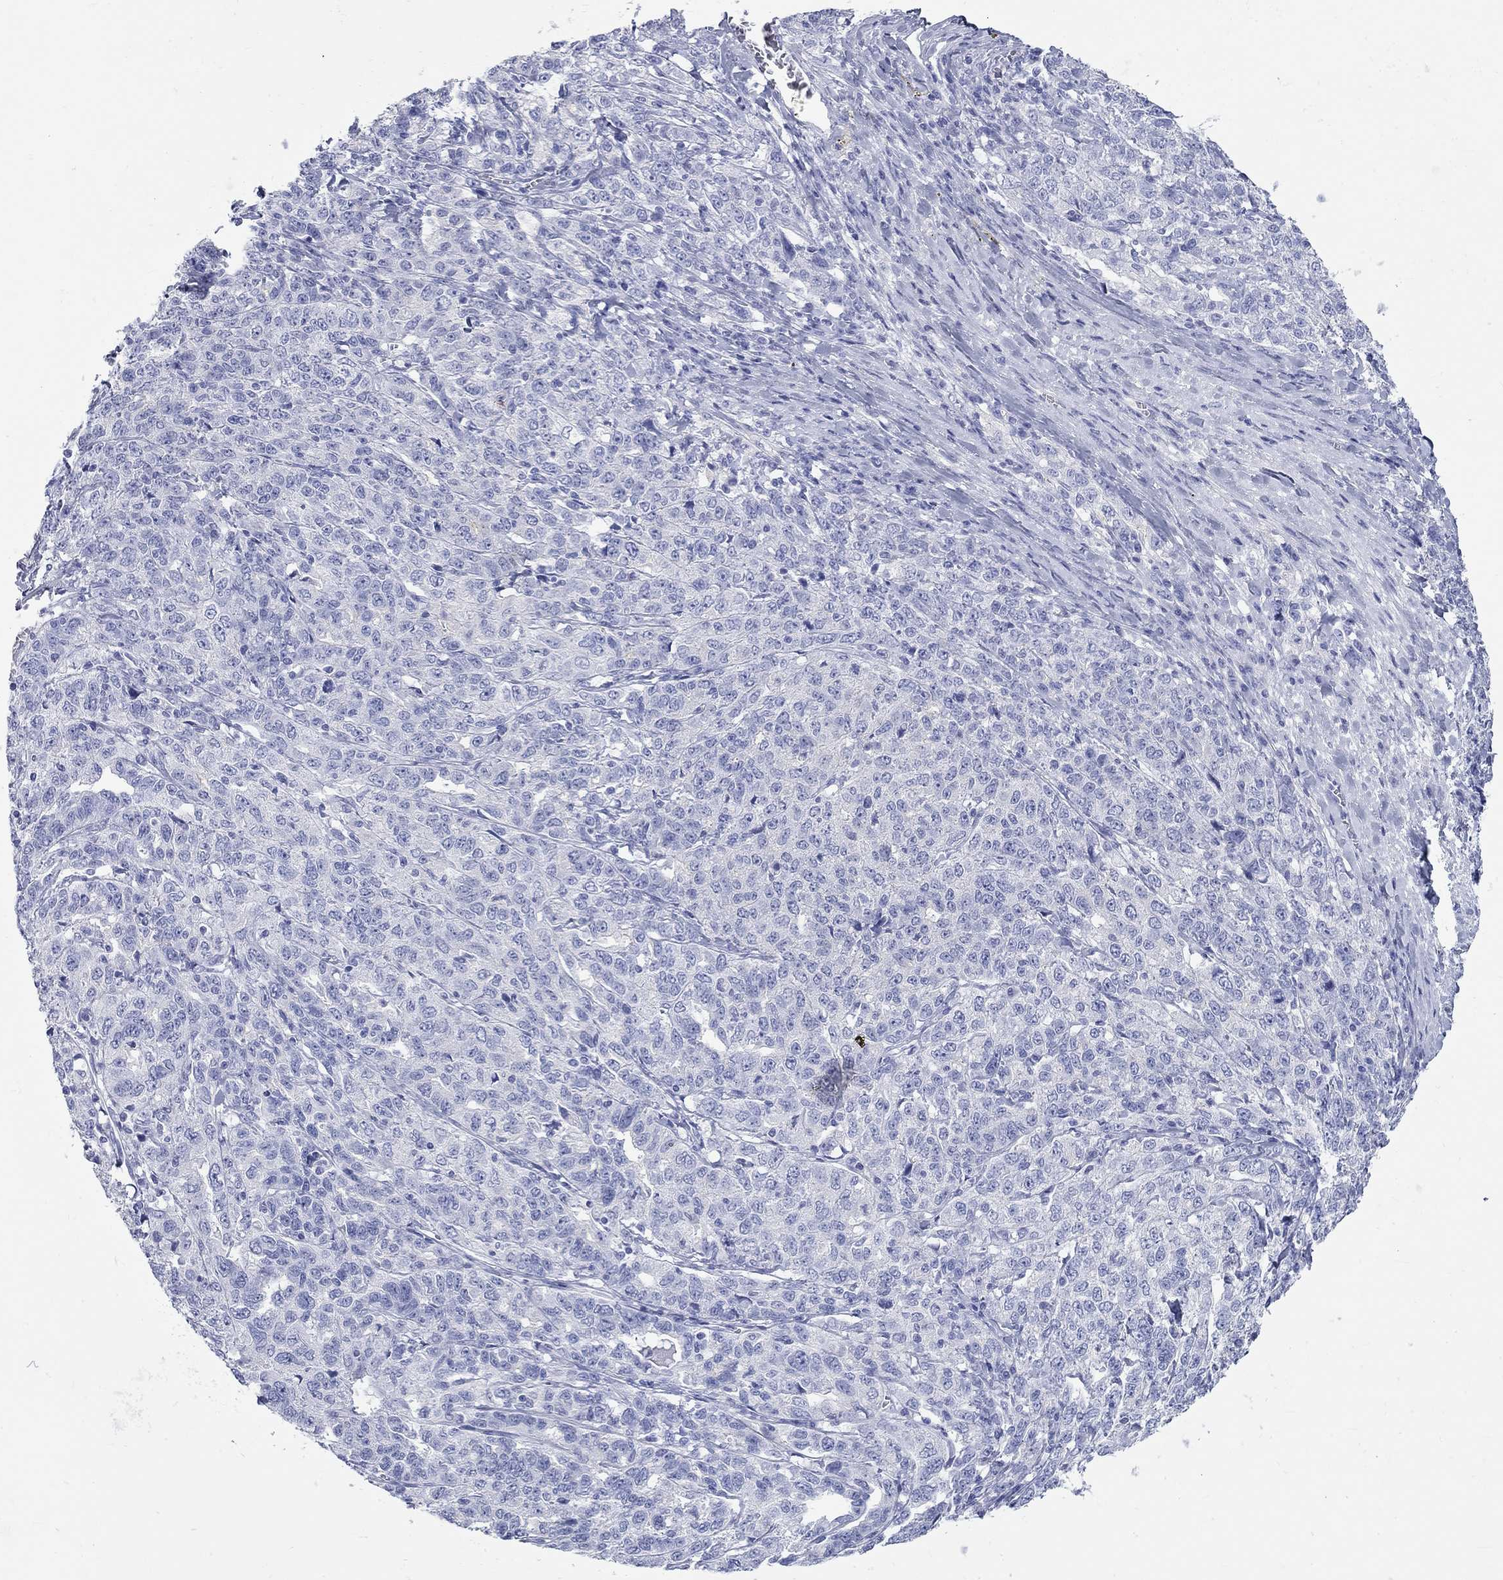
{"staining": {"intensity": "negative", "quantity": "none", "location": "none"}, "tissue": "ovarian cancer", "cell_type": "Tumor cells", "image_type": "cancer", "snomed": [{"axis": "morphology", "description": "Cystadenocarcinoma, serous, NOS"}, {"axis": "topography", "description": "Ovary"}], "caption": "The immunohistochemistry image has no significant positivity in tumor cells of ovarian cancer tissue.", "gene": "SPATA9", "patient": {"sex": "female", "age": 71}}